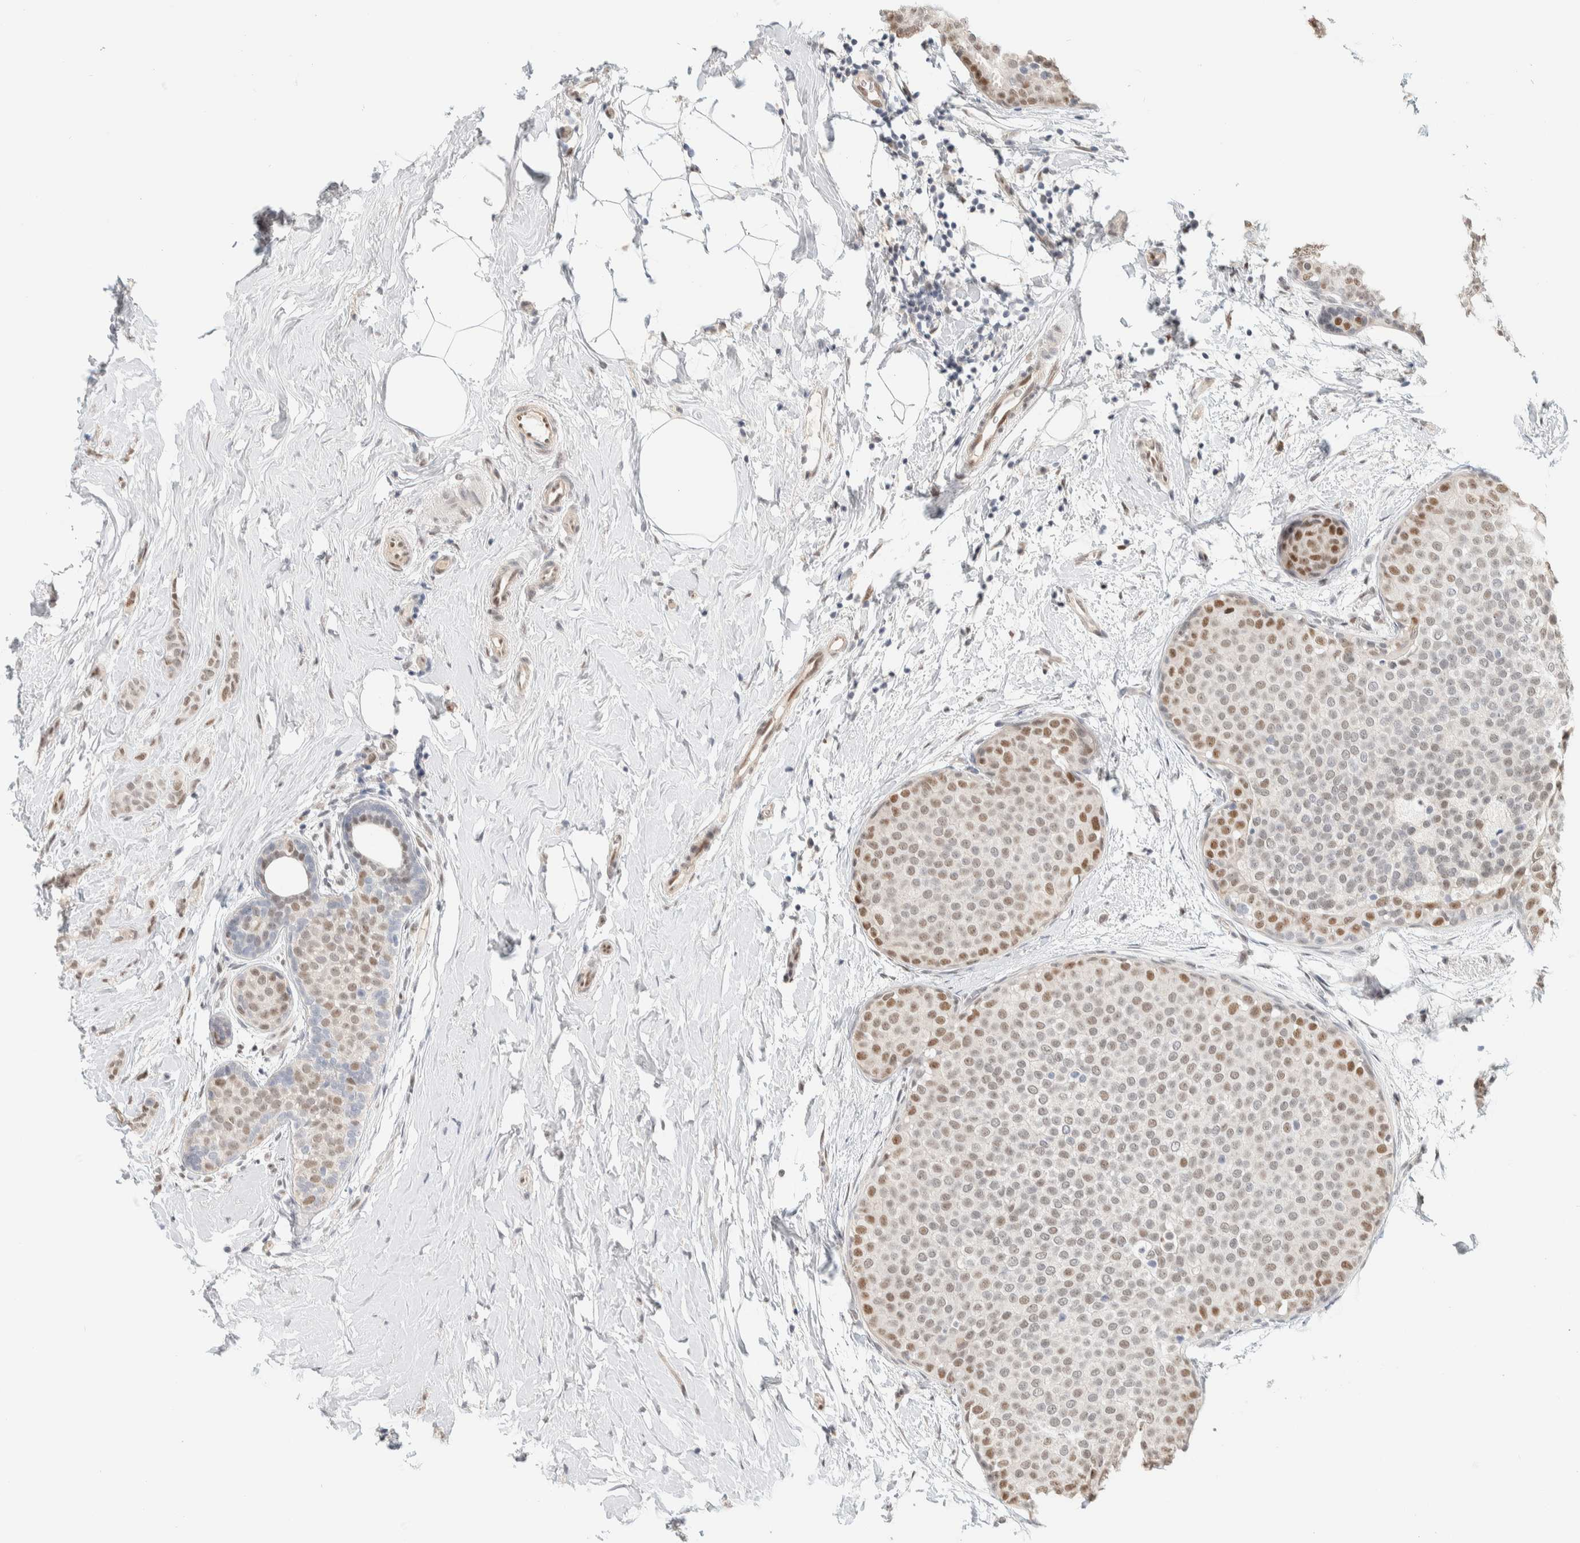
{"staining": {"intensity": "moderate", "quantity": "25%-75%", "location": "nuclear"}, "tissue": "breast cancer", "cell_type": "Tumor cells", "image_type": "cancer", "snomed": [{"axis": "morphology", "description": "Lobular carcinoma, in situ"}, {"axis": "morphology", "description": "Lobular carcinoma"}, {"axis": "topography", "description": "Breast"}], "caption": "Protein expression analysis of breast cancer displays moderate nuclear expression in approximately 25%-75% of tumor cells.", "gene": "PUS7", "patient": {"sex": "female", "age": 41}}